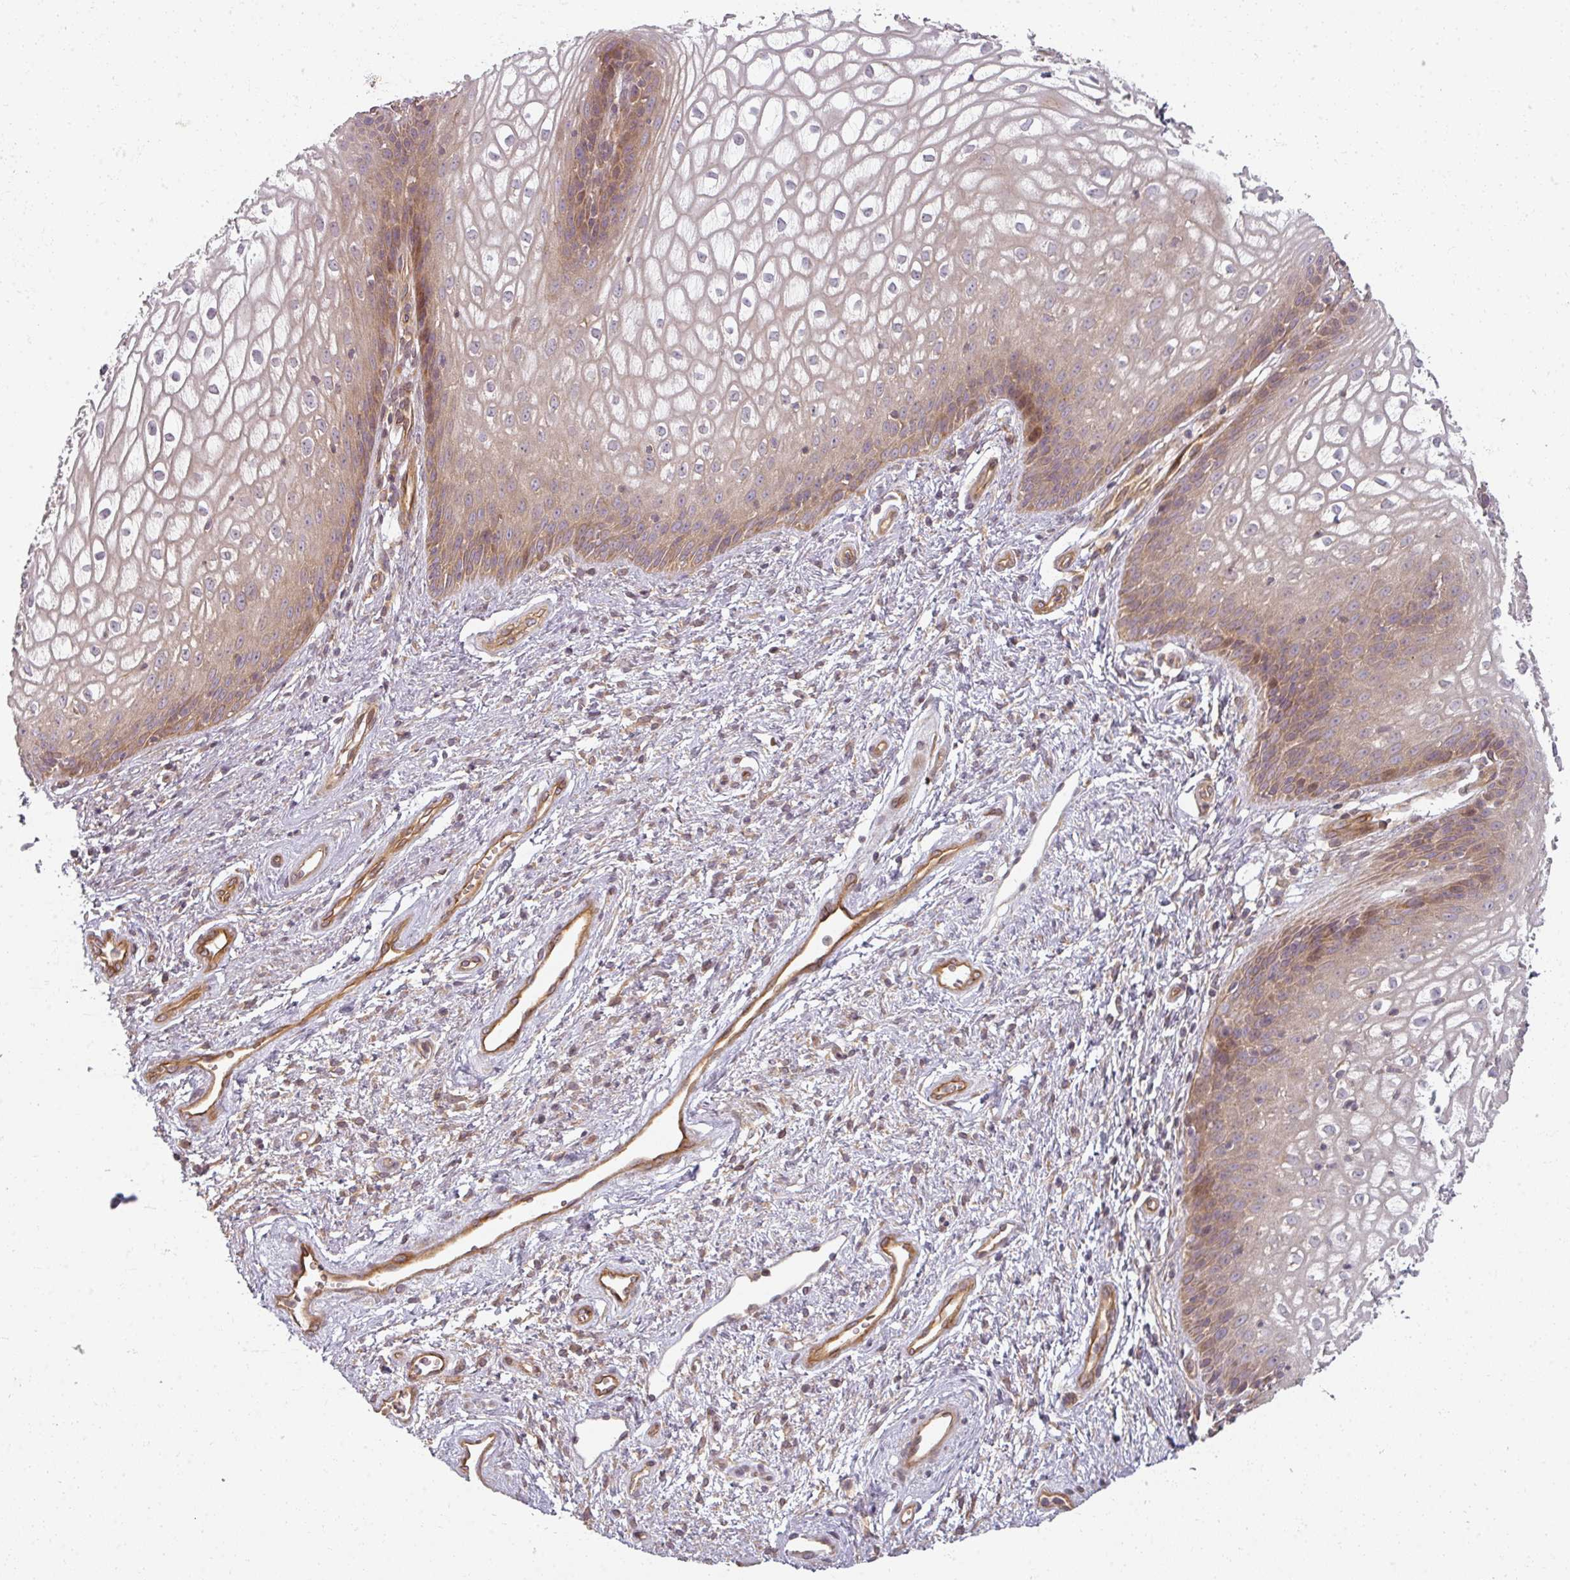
{"staining": {"intensity": "moderate", "quantity": "25%-75%", "location": "cytoplasmic/membranous"}, "tissue": "vagina", "cell_type": "Squamous epithelial cells", "image_type": "normal", "snomed": [{"axis": "morphology", "description": "Normal tissue, NOS"}, {"axis": "topography", "description": "Vagina"}], "caption": "This photomicrograph shows immunohistochemistry (IHC) staining of benign vagina, with medium moderate cytoplasmic/membranous positivity in about 25%-75% of squamous epithelial cells.", "gene": "CNOT1", "patient": {"sex": "female", "age": 34}}